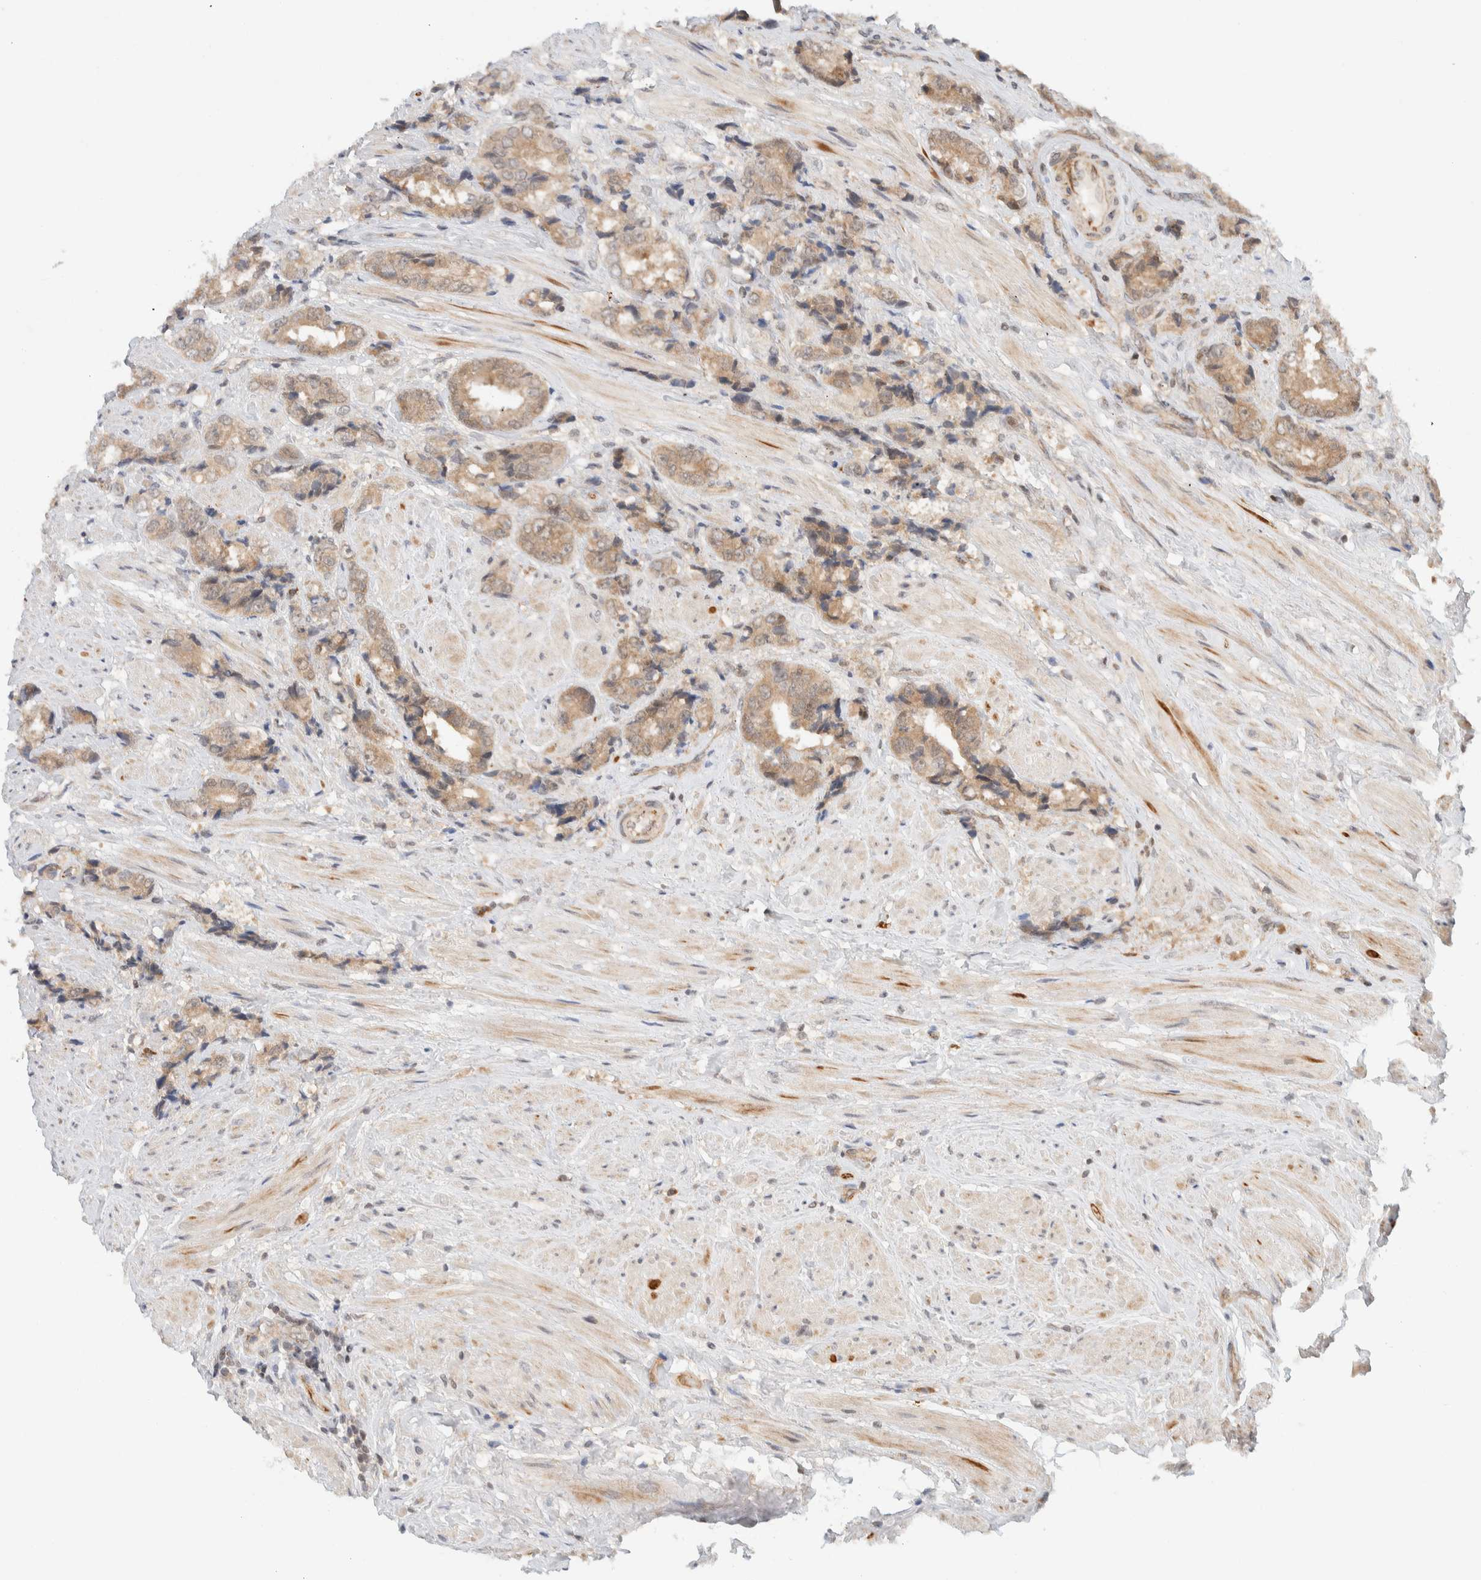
{"staining": {"intensity": "weak", "quantity": ">75%", "location": "cytoplasmic/membranous"}, "tissue": "prostate cancer", "cell_type": "Tumor cells", "image_type": "cancer", "snomed": [{"axis": "morphology", "description": "Adenocarcinoma, High grade"}, {"axis": "topography", "description": "Prostate"}], "caption": "High-power microscopy captured an IHC image of high-grade adenocarcinoma (prostate), revealing weak cytoplasmic/membranous staining in approximately >75% of tumor cells.", "gene": "C8orf76", "patient": {"sex": "male", "age": 61}}